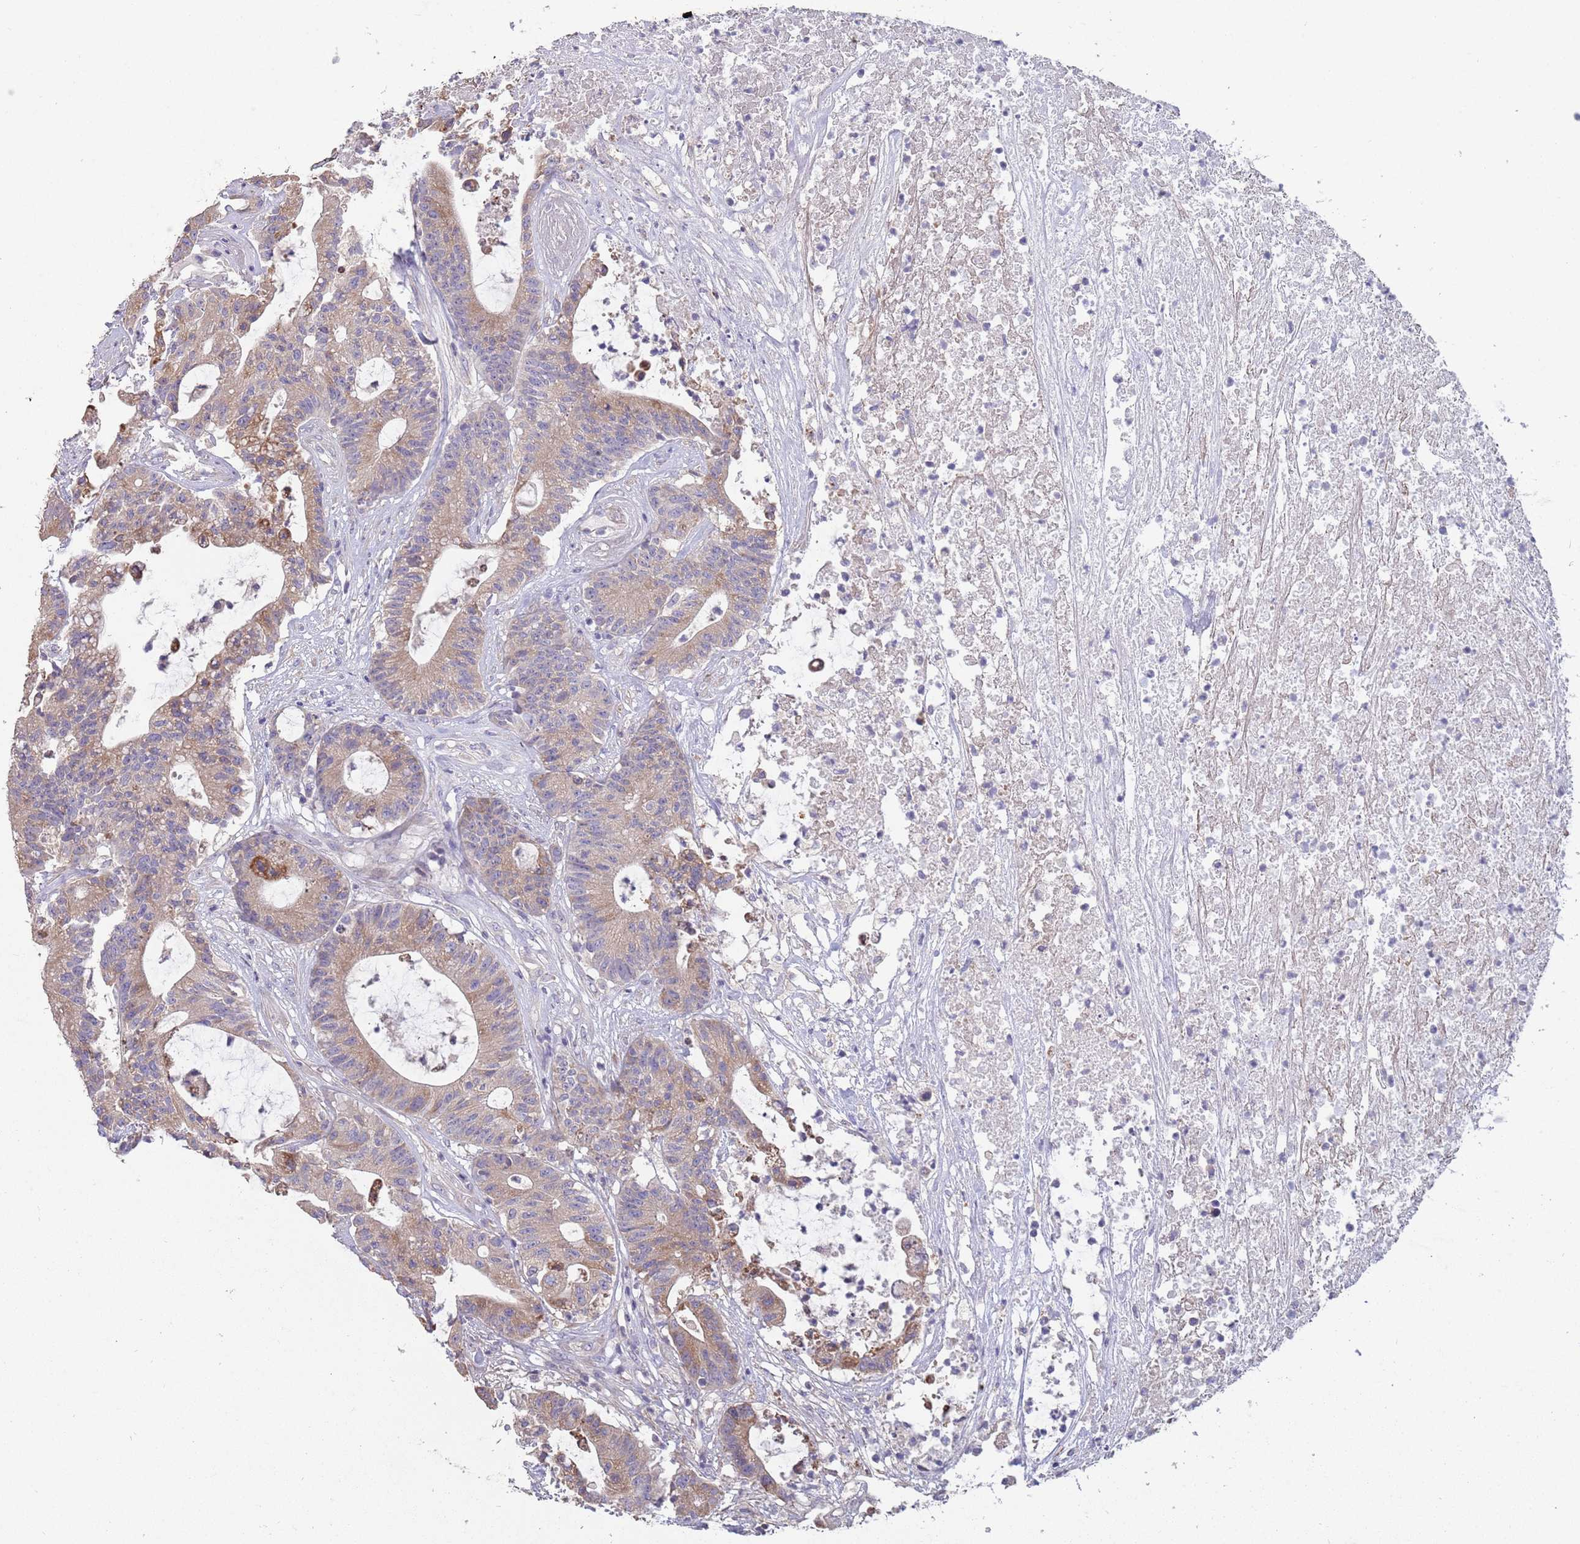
{"staining": {"intensity": "moderate", "quantity": "25%-75%", "location": "cytoplasmic/membranous"}, "tissue": "colorectal cancer", "cell_type": "Tumor cells", "image_type": "cancer", "snomed": [{"axis": "morphology", "description": "Adenocarcinoma, NOS"}, {"axis": "topography", "description": "Colon"}], "caption": "Moderate cytoplasmic/membranous protein positivity is identified in approximately 25%-75% of tumor cells in colorectal adenocarcinoma. The staining was performed using DAB to visualize the protein expression in brown, while the nuclei were stained in blue with hematoxylin (Magnification: 20x).", "gene": "SUSD1", "patient": {"sex": "female", "age": 84}}